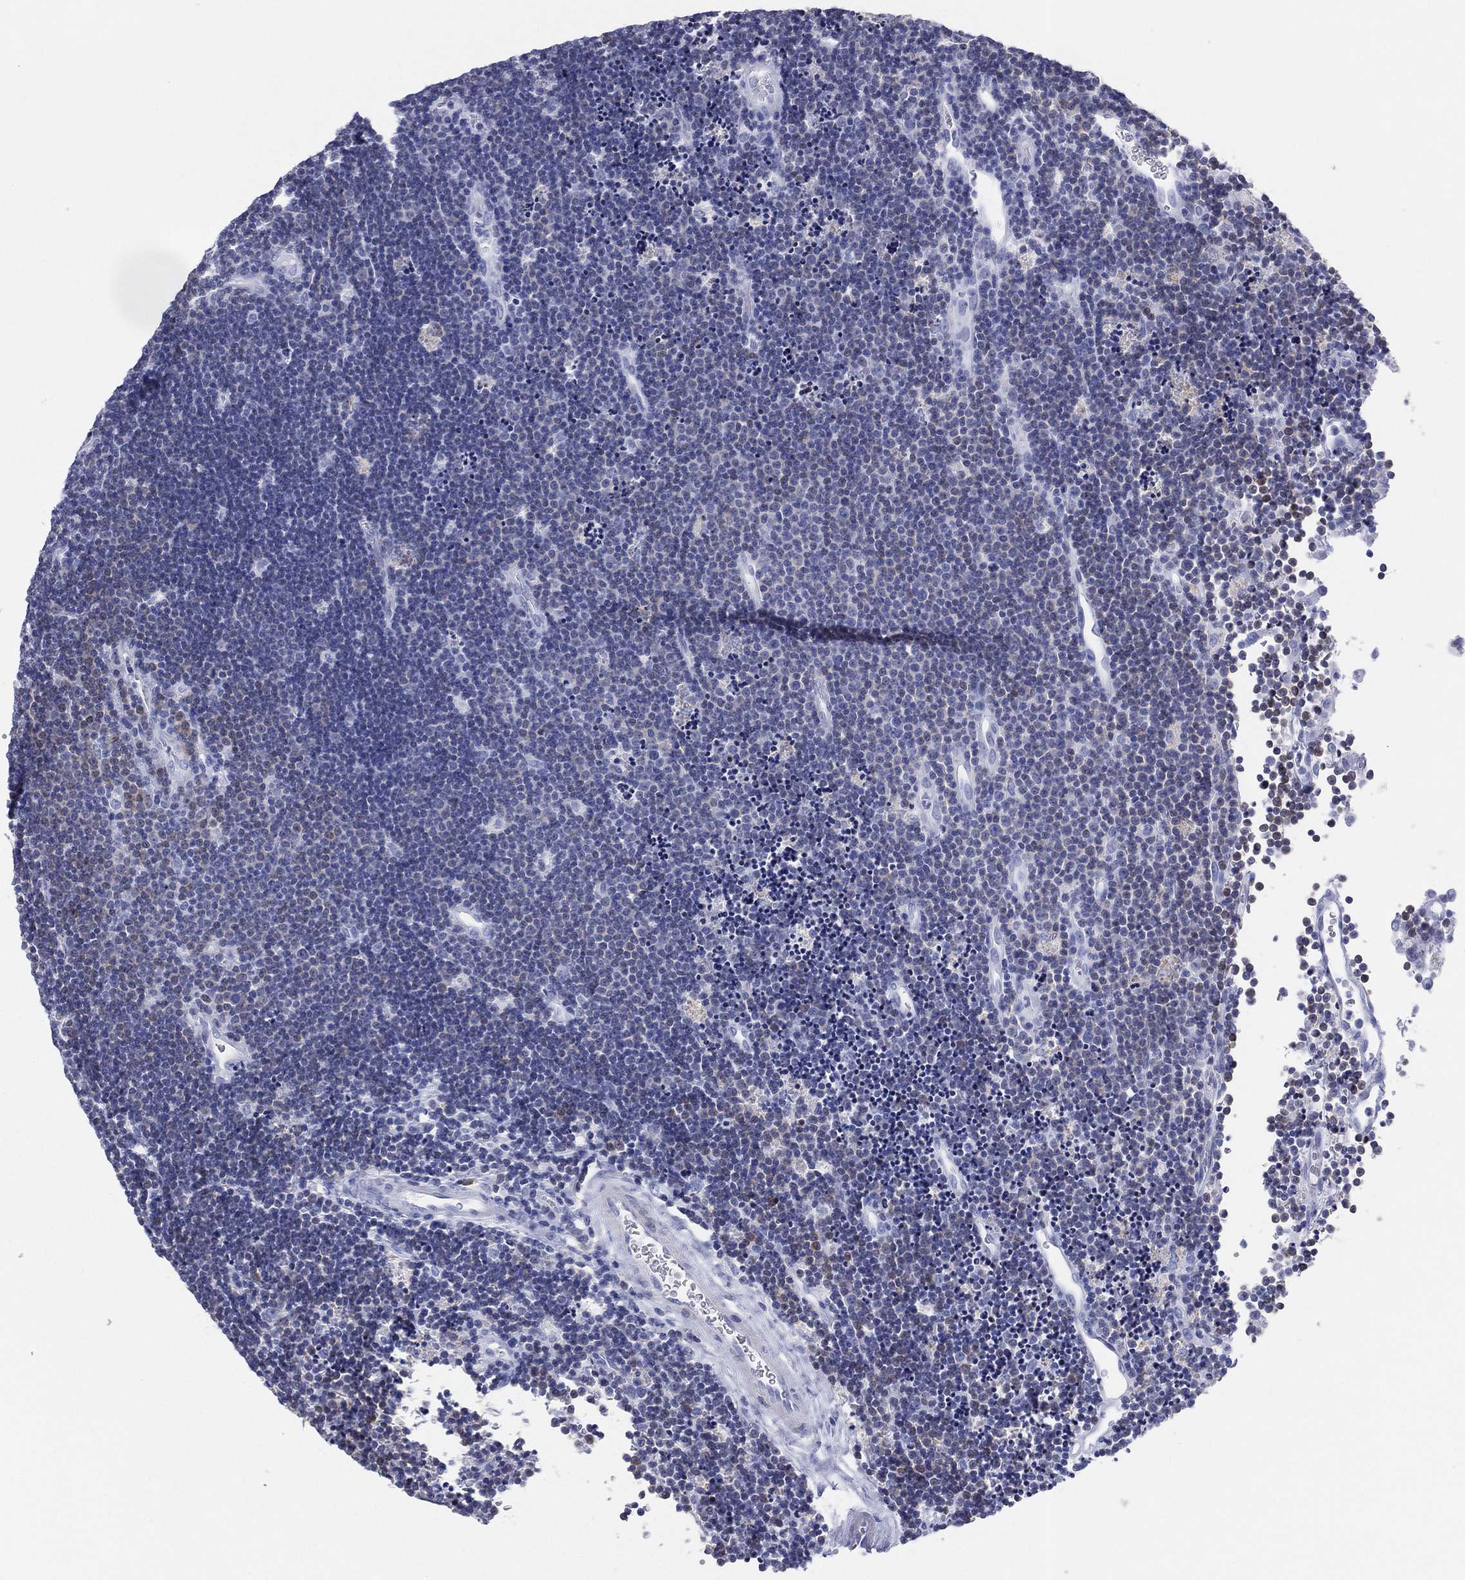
{"staining": {"intensity": "negative", "quantity": "none", "location": "none"}, "tissue": "lymphoma", "cell_type": "Tumor cells", "image_type": "cancer", "snomed": [{"axis": "morphology", "description": "Malignant lymphoma, non-Hodgkin's type, Low grade"}, {"axis": "topography", "description": "Brain"}], "caption": "High power microscopy photomicrograph of an immunohistochemistry (IHC) image of low-grade malignant lymphoma, non-Hodgkin's type, revealing no significant expression in tumor cells.", "gene": "CD79A", "patient": {"sex": "female", "age": 66}}